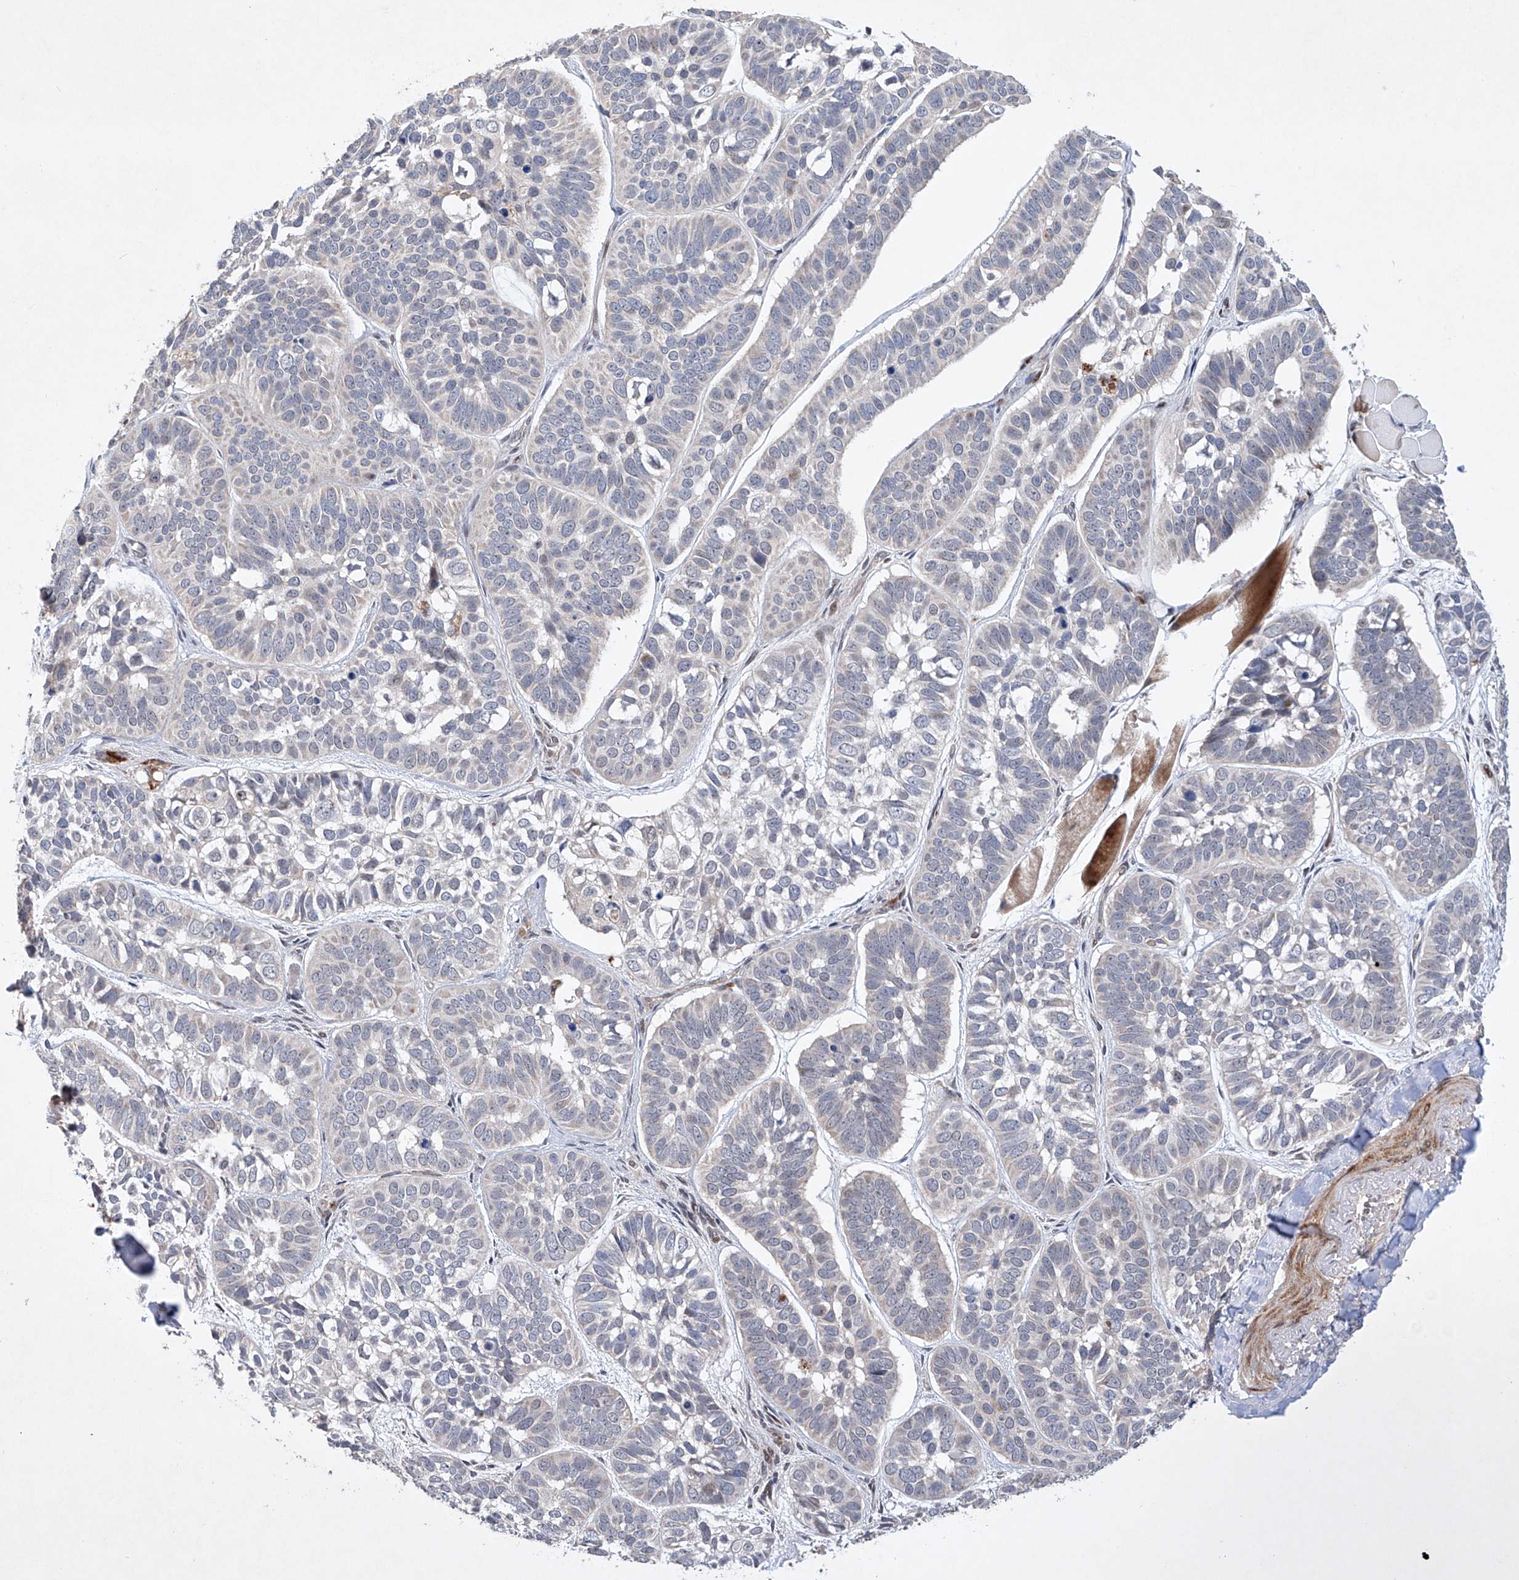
{"staining": {"intensity": "negative", "quantity": "none", "location": "none"}, "tissue": "skin cancer", "cell_type": "Tumor cells", "image_type": "cancer", "snomed": [{"axis": "morphology", "description": "Basal cell carcinoma"}, {"axis": "topography", "description": "Skin"}], "caption": "Immunohistochemistry photomicrograph of human skin cancer stained for a protein (brown), which exhibits no staining in tumor cells.", "gene": "AFG1L", "patient": {"sex": "male", "age": 62}}